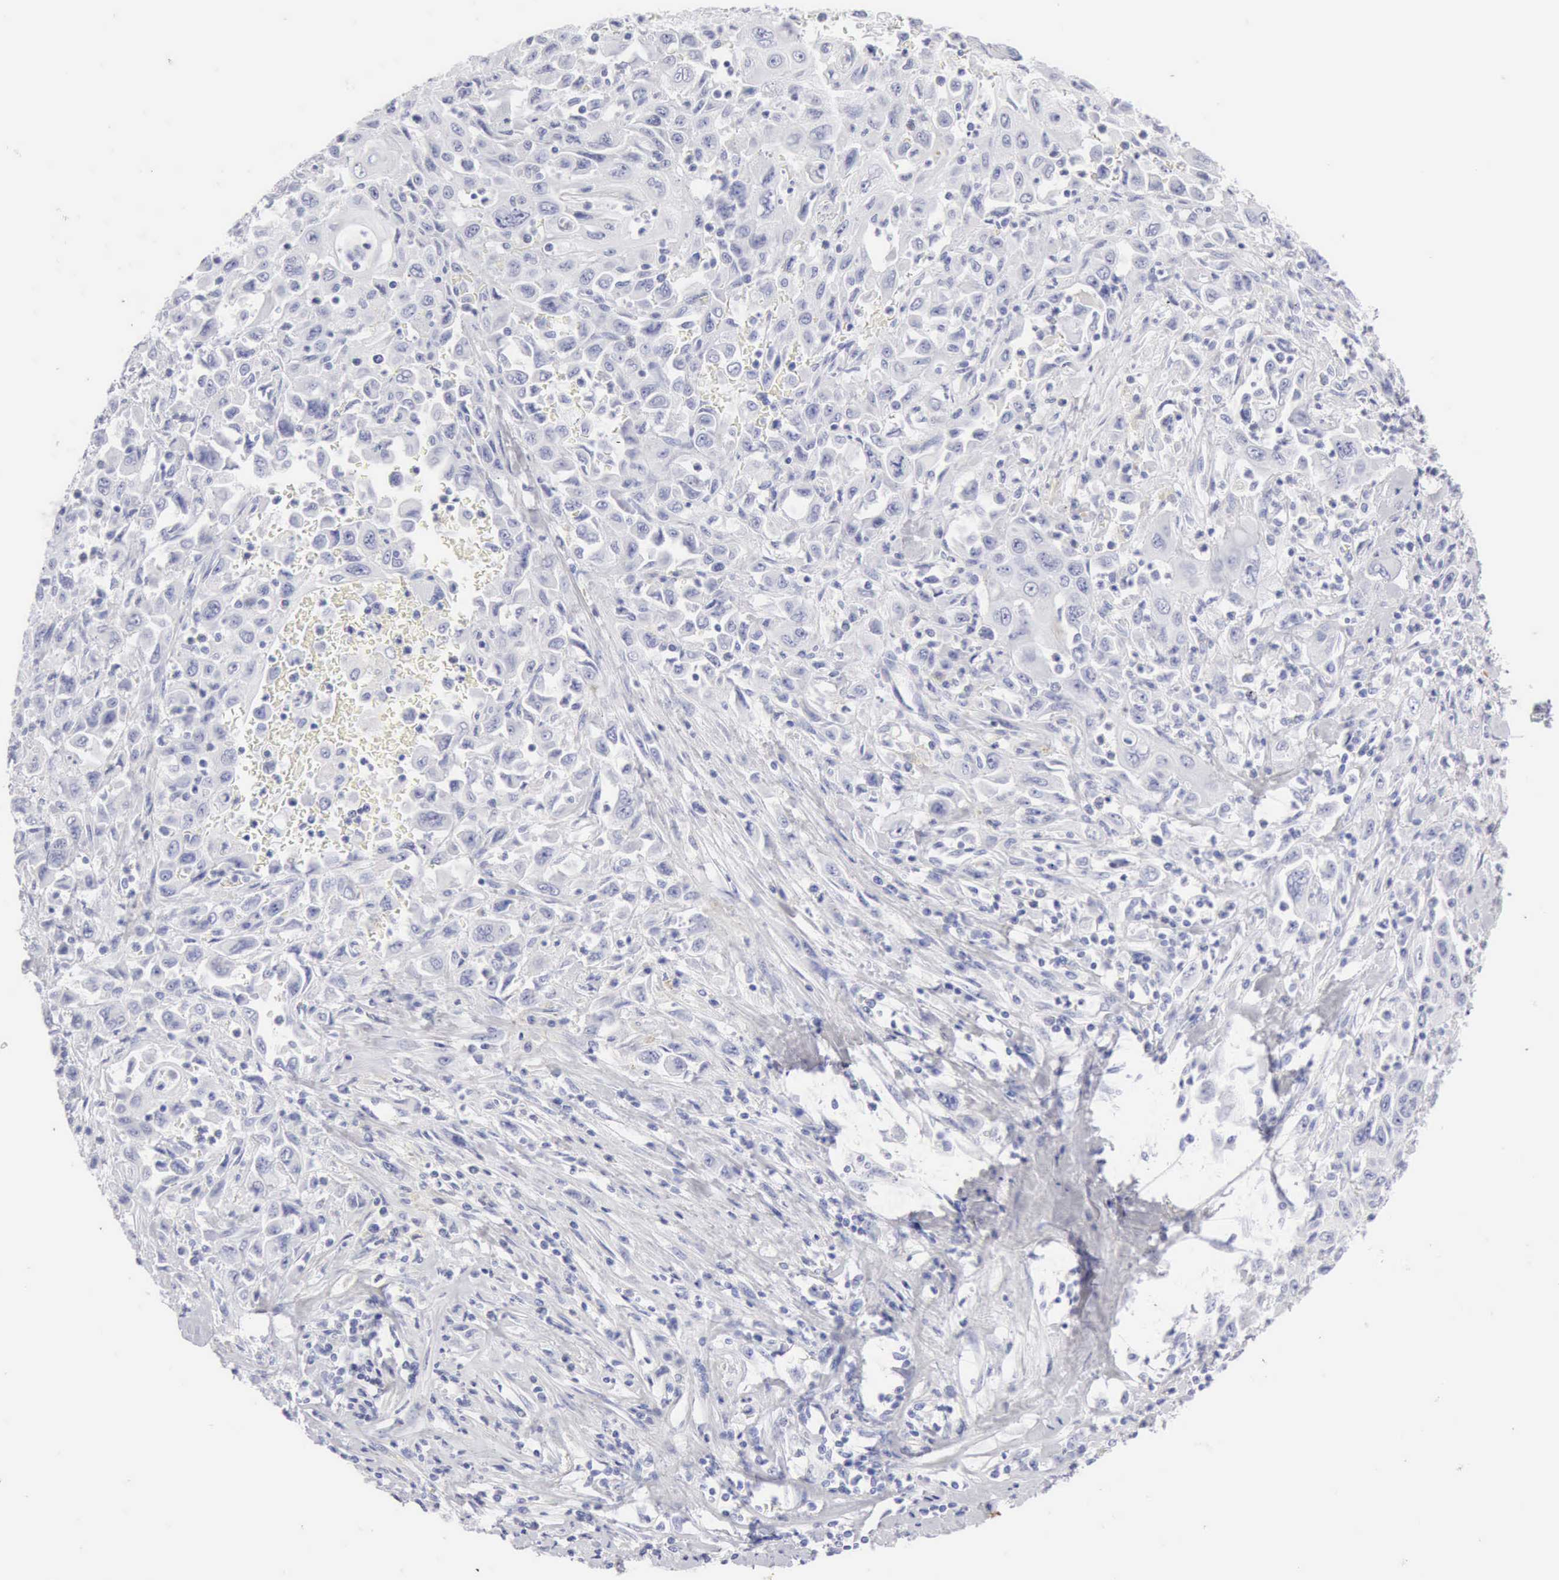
{"staining": {"intensity": "negative", "quantity": "none", "location": "none"}, "tissue": "pancreatic cancer", "cell_type": "Tumor cells", "image_type": "cancer", "snomed": [{"axis": "morphology", "description": "Adenocarcinoma, NOS"}, {"axis": "topography", "description": "Pancreas"}], "caption": "Pancreatic cancer (adenocarcinoma) was stained to show a protein in brown. There is no significant staining in tumor cells.", "gene": "KRT10", "patient": {"sex": "male", "age": 70}}